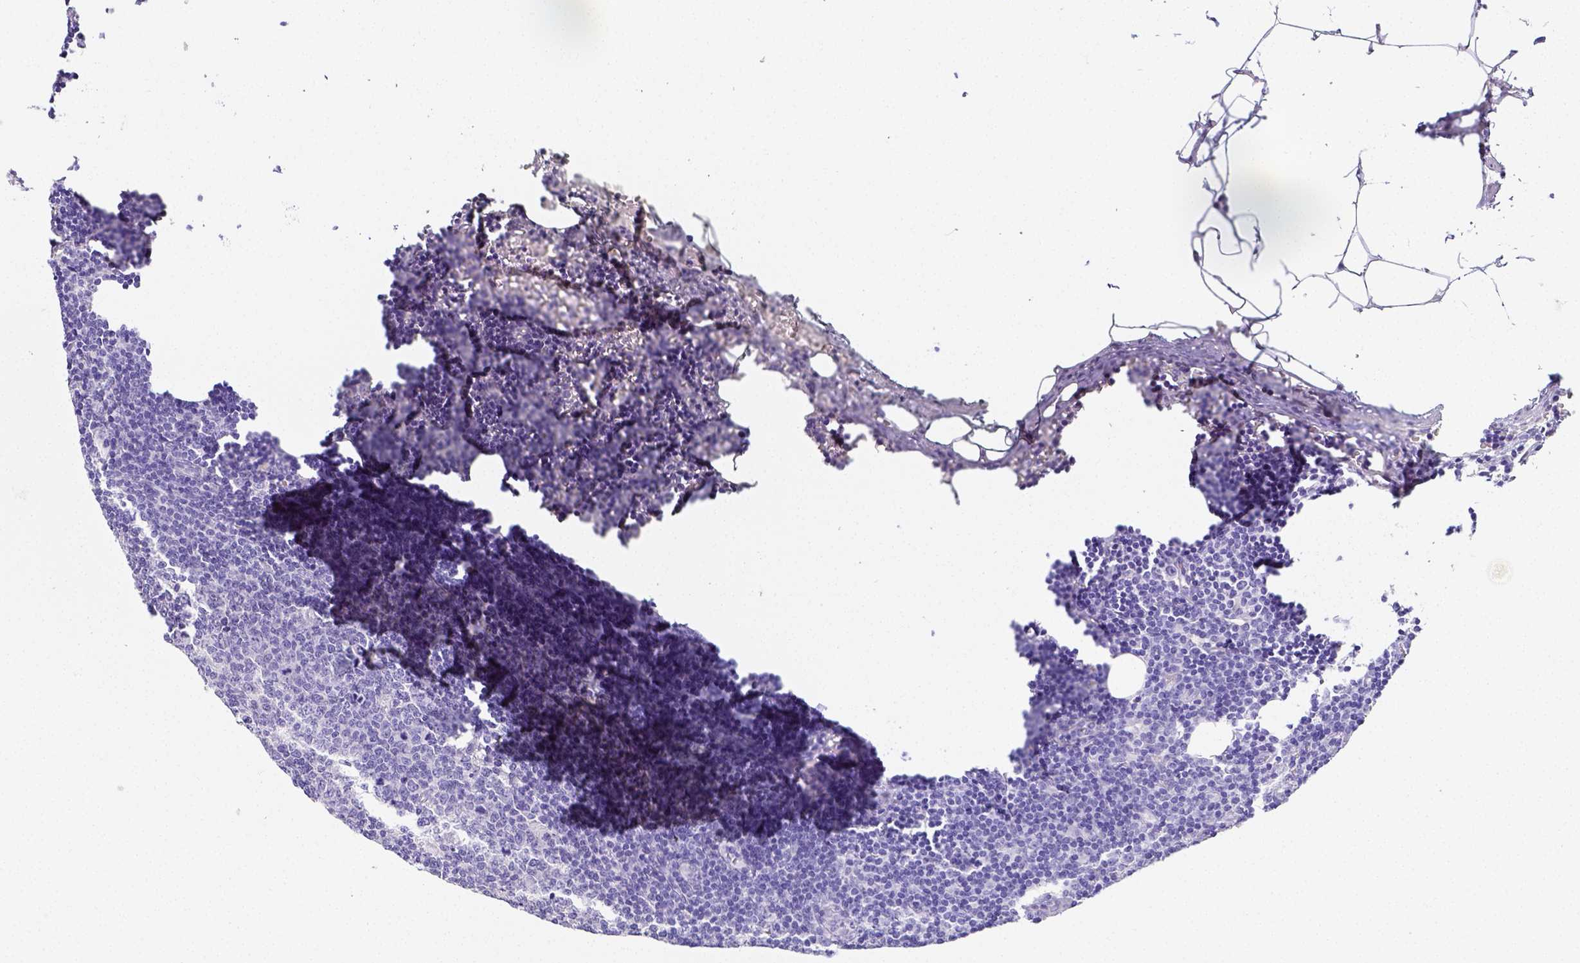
{"staining": {"intensity": "negative", "quantity": "none", "location": "none"}, "tissue": "lymph node", "cell_type": "Germinal center cells", "image_type": "normal", "snomed": [{"axis": "morphology", "description": "Normal tissue, NOS"}, {"axis": "topography", "description": "Lymph node"}], "caption": "This is an immunohistochemistry micrograph of unremarkable lymph node. There is no expression in germinal center cells.", "gene": "ARHGAP36", "patient": {"sex": "female", "age": 41}}